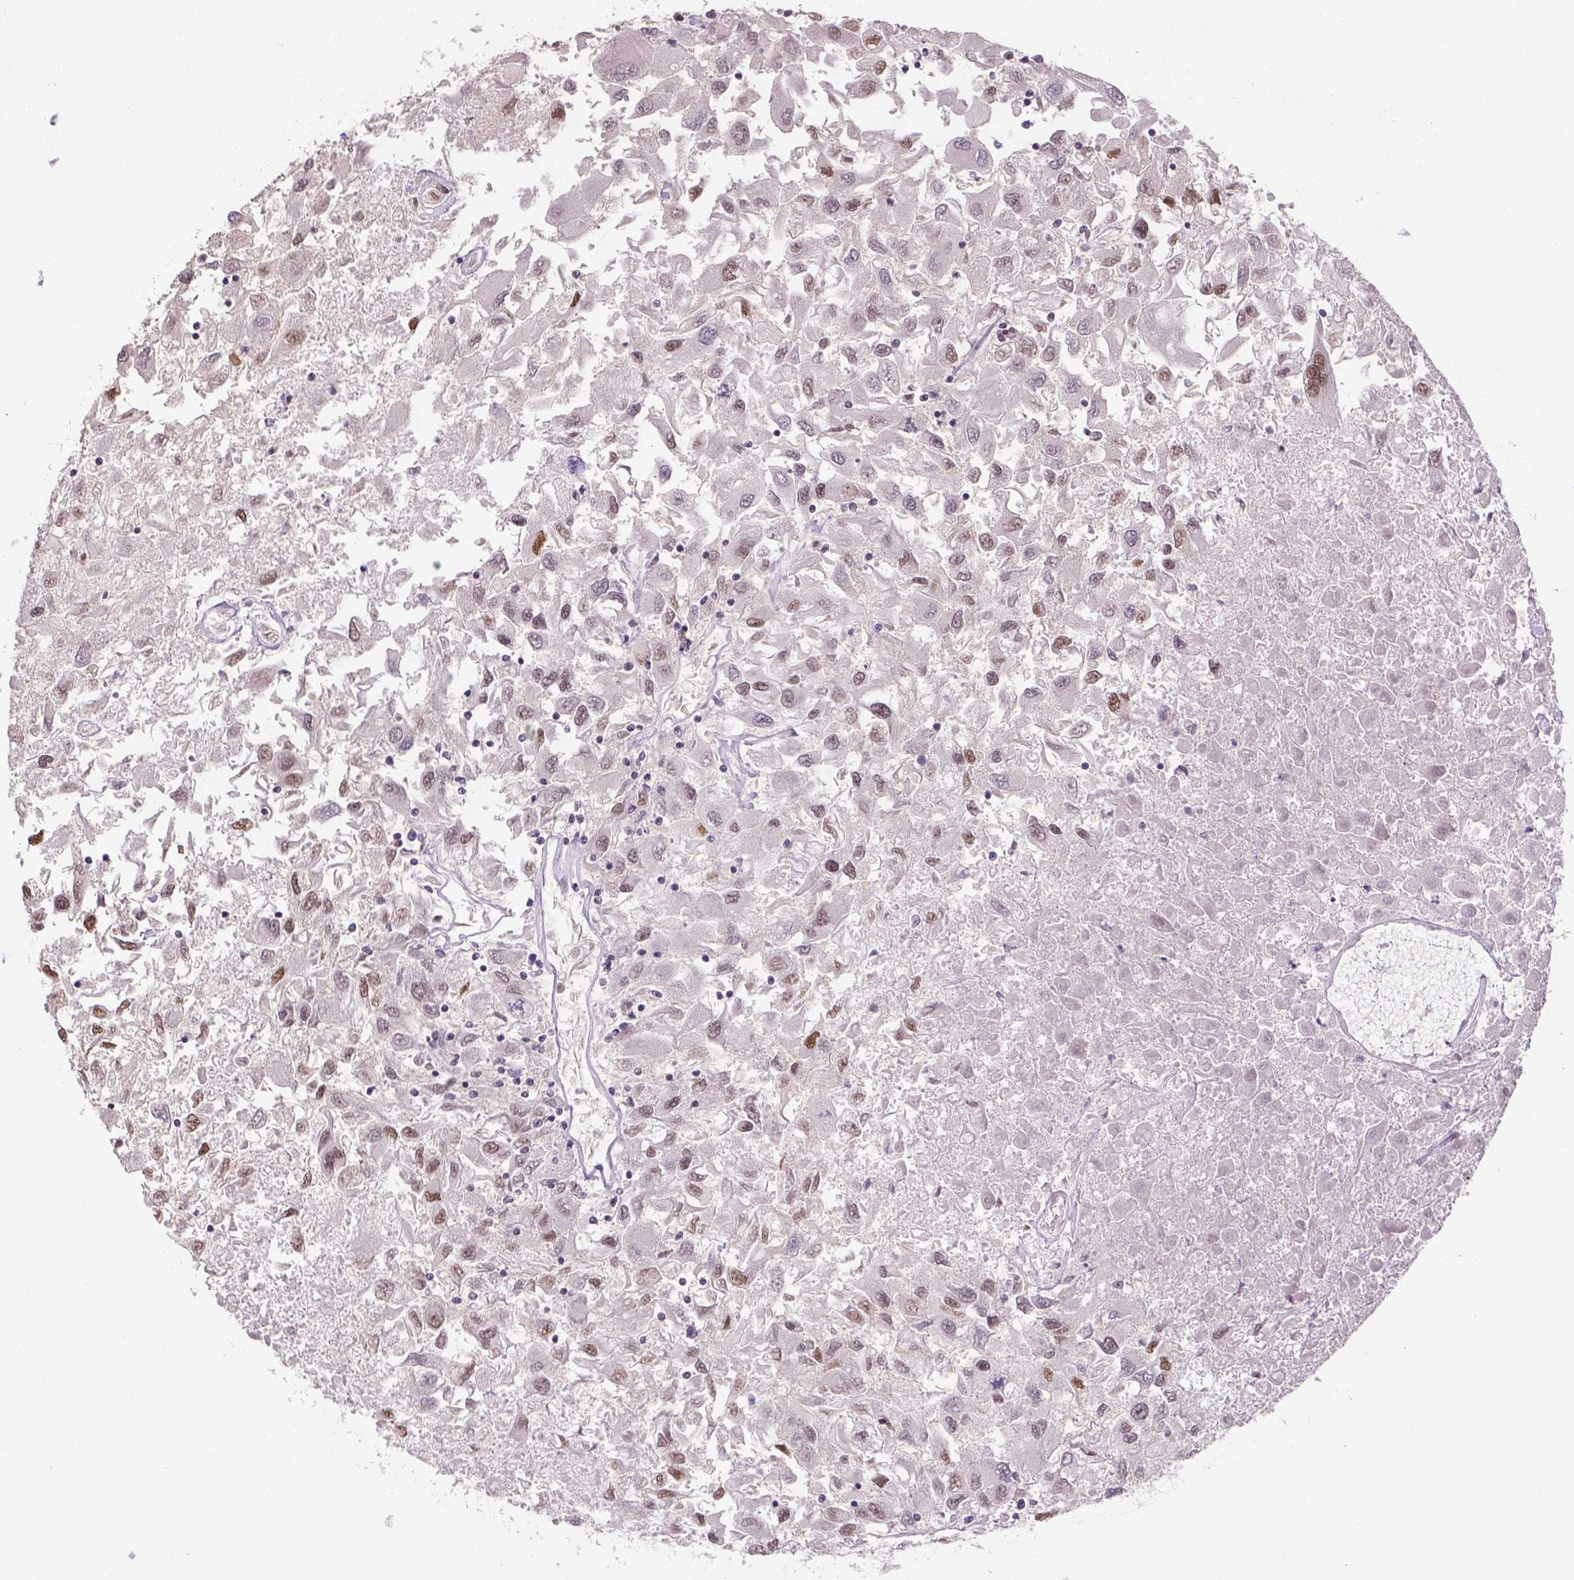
{"staining": {"intensity": "weak", "quantity": "25%-75%", "location": "nuclear"}, "tissue": "renal cancer", "cell_type": "Tumor cells", "image_type": "cancer", "snomed": [{"axis": "morphology", "description": "Adenocarcinoma, NOS"}, {"axis": "topography", "description": "Kidney"}], "caption": "A brown stain labels weak nuclear positivity of a protein in human renal adenocarcinoma tumor cells.", "gene": "FANCE", "patient": {"sex": "female", "age": 76}}